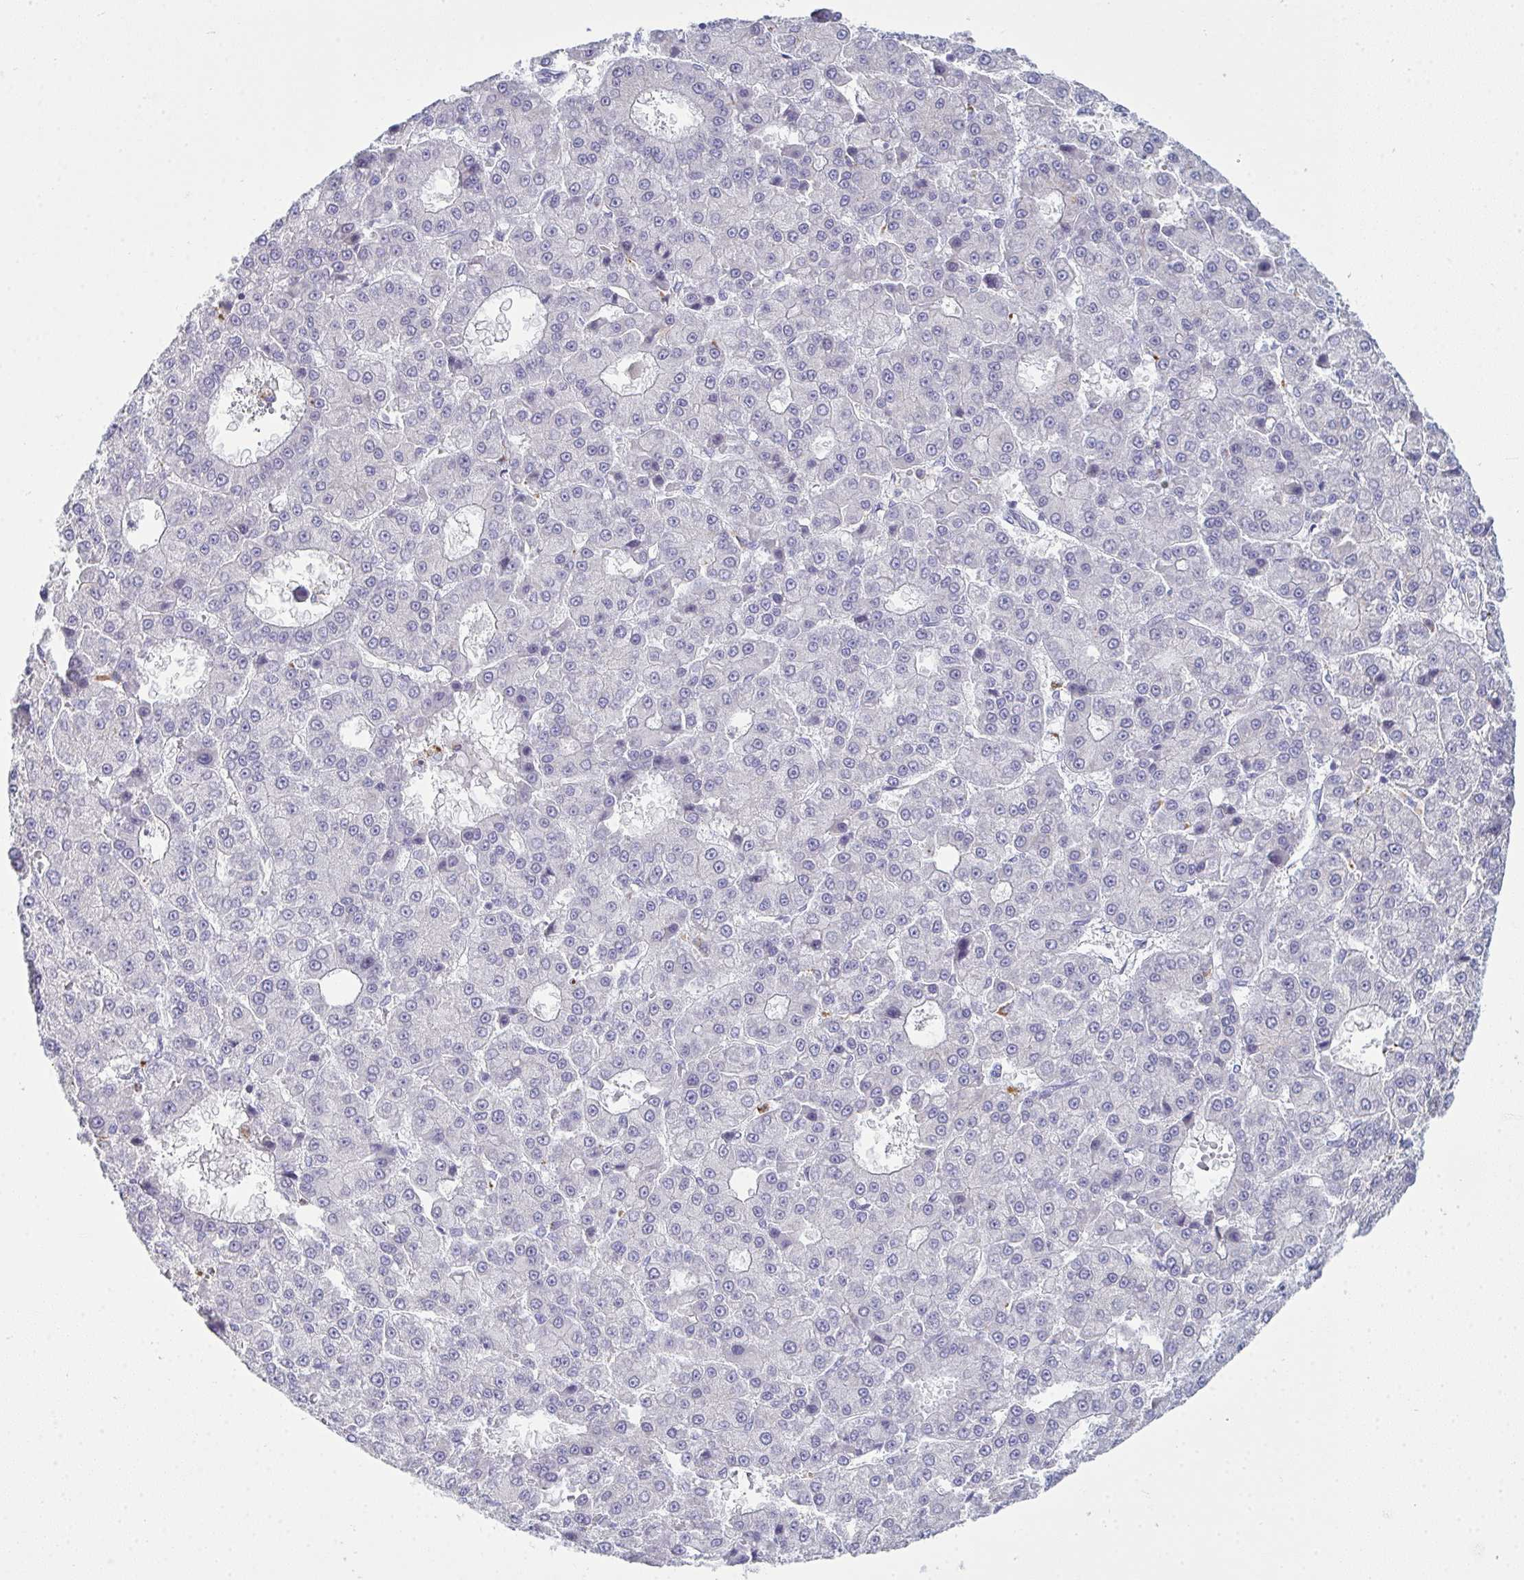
{"staining": {"intensity": "negative", "quantity": "none", "location": "none"}, "tissue": "liver cancer", "cell_type": "Tumor cells", "image_type": "cancer", "snomed": [{"axis": "morphology", "description": "Carcinoma, Hepatocellular, NOS"}, {"axis": "topography", "description": "Liver"}], "caption": "Tumor cells show no significant protein expression in liver cancer (hepatocellular carcinoma).", "gene": "SERPINB10", "patient": {"sex": "male", "age": 70}}